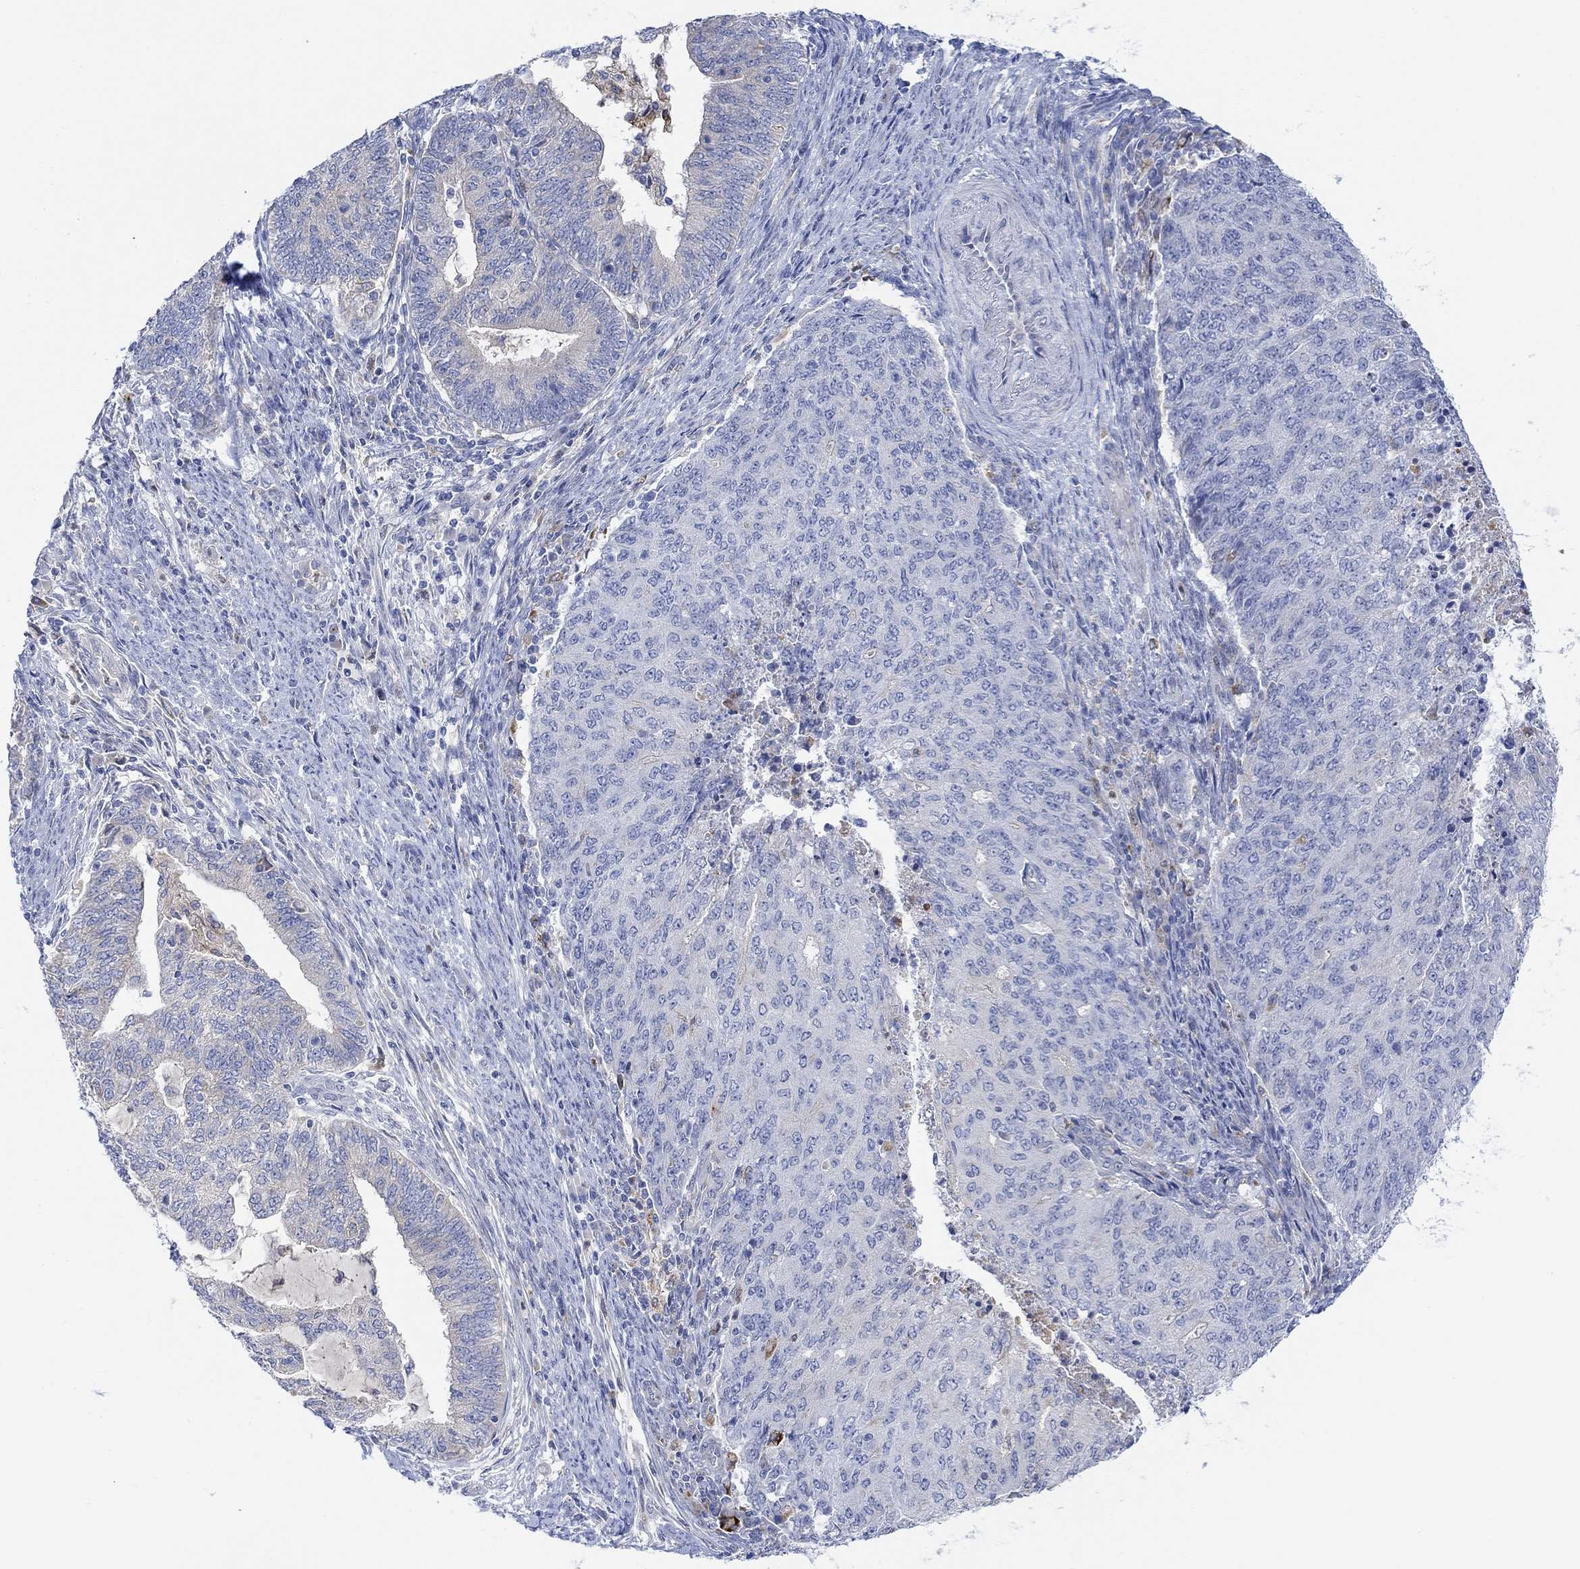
{"staining": {"intensity": "weak", "quantity": "<25%", "location": "cytoplasmic/membranous"}, "tissue": "endometrial cancer", "cell_type": "Tumor cells", "image_type": "cancer", "snomed": [{"axis": "morphology", "description": "Adenocarcinoma, NOS"}, {"axis": "topography", "description": "Endometrium"}], "caption": "Human endometrial cancer stained for a protein using immunohistochemistry (IHC) displays no staining in tumor cells.", "gene": "ACSL1", "patient": {"sex": "female", "age": 82}}